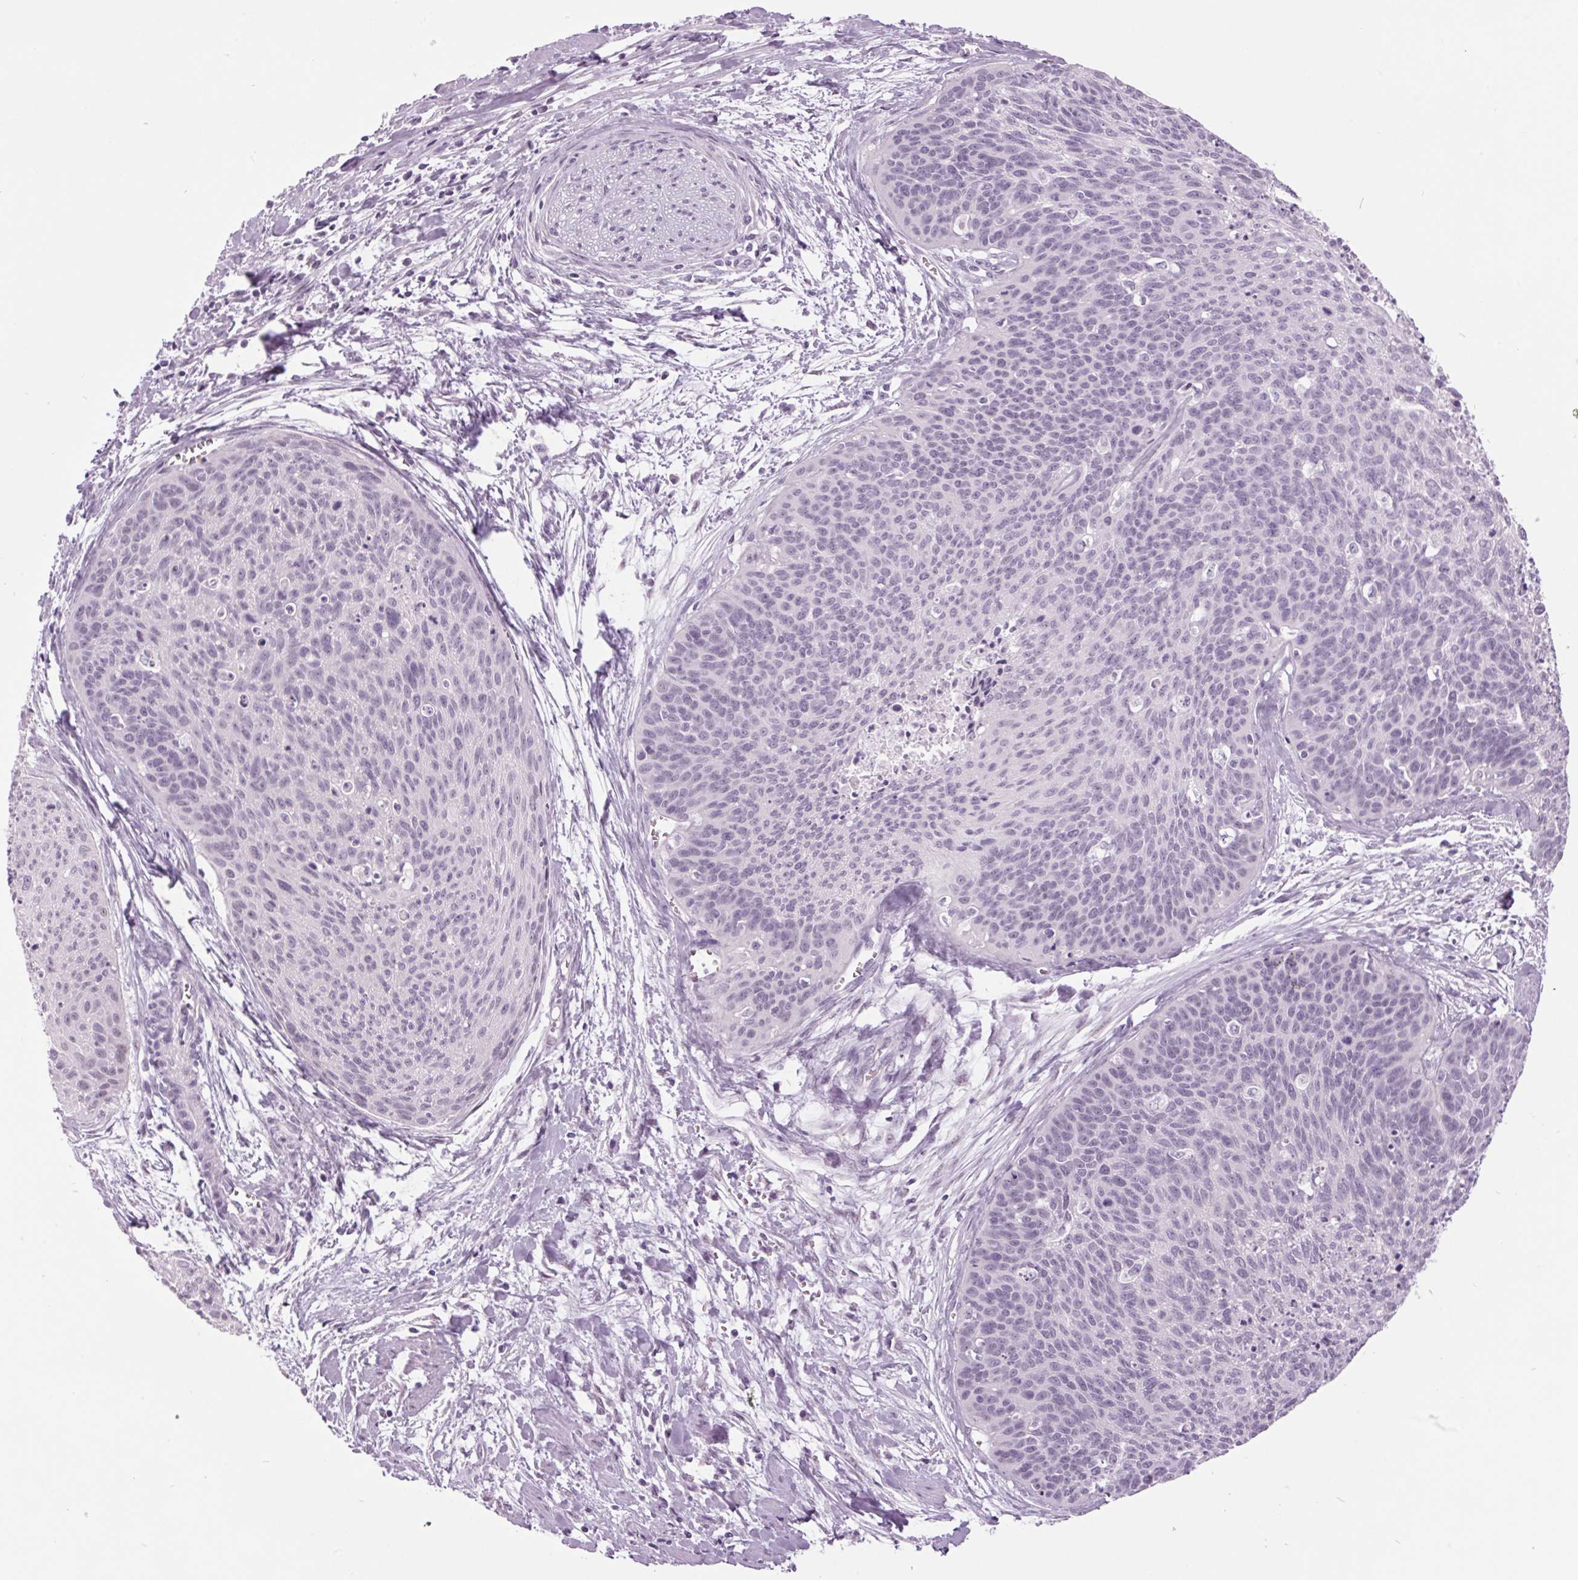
{"staining": {"intensity": "negative", "quantity": "none", "location": "none"}, "tissue": "cervical cancer", "cell_type": "Tumor cells", "image_type": "cancer", "snomed": [{"axis": "morphology", "description": "Squamous cell carcinoma, NOS"}, {"axis": "topography", "description": "Cervix"}], "caption": "Cervical cancer was stained to show a protein in brown. There is no significant staining in tumor cells. (DAB (3,3'-diaminobenzidine) immunohistochemistry (IHC) with hematoxylin counter stain).", "gene": "ODAD2", "patient": {"sex": "female", "age": 55}}